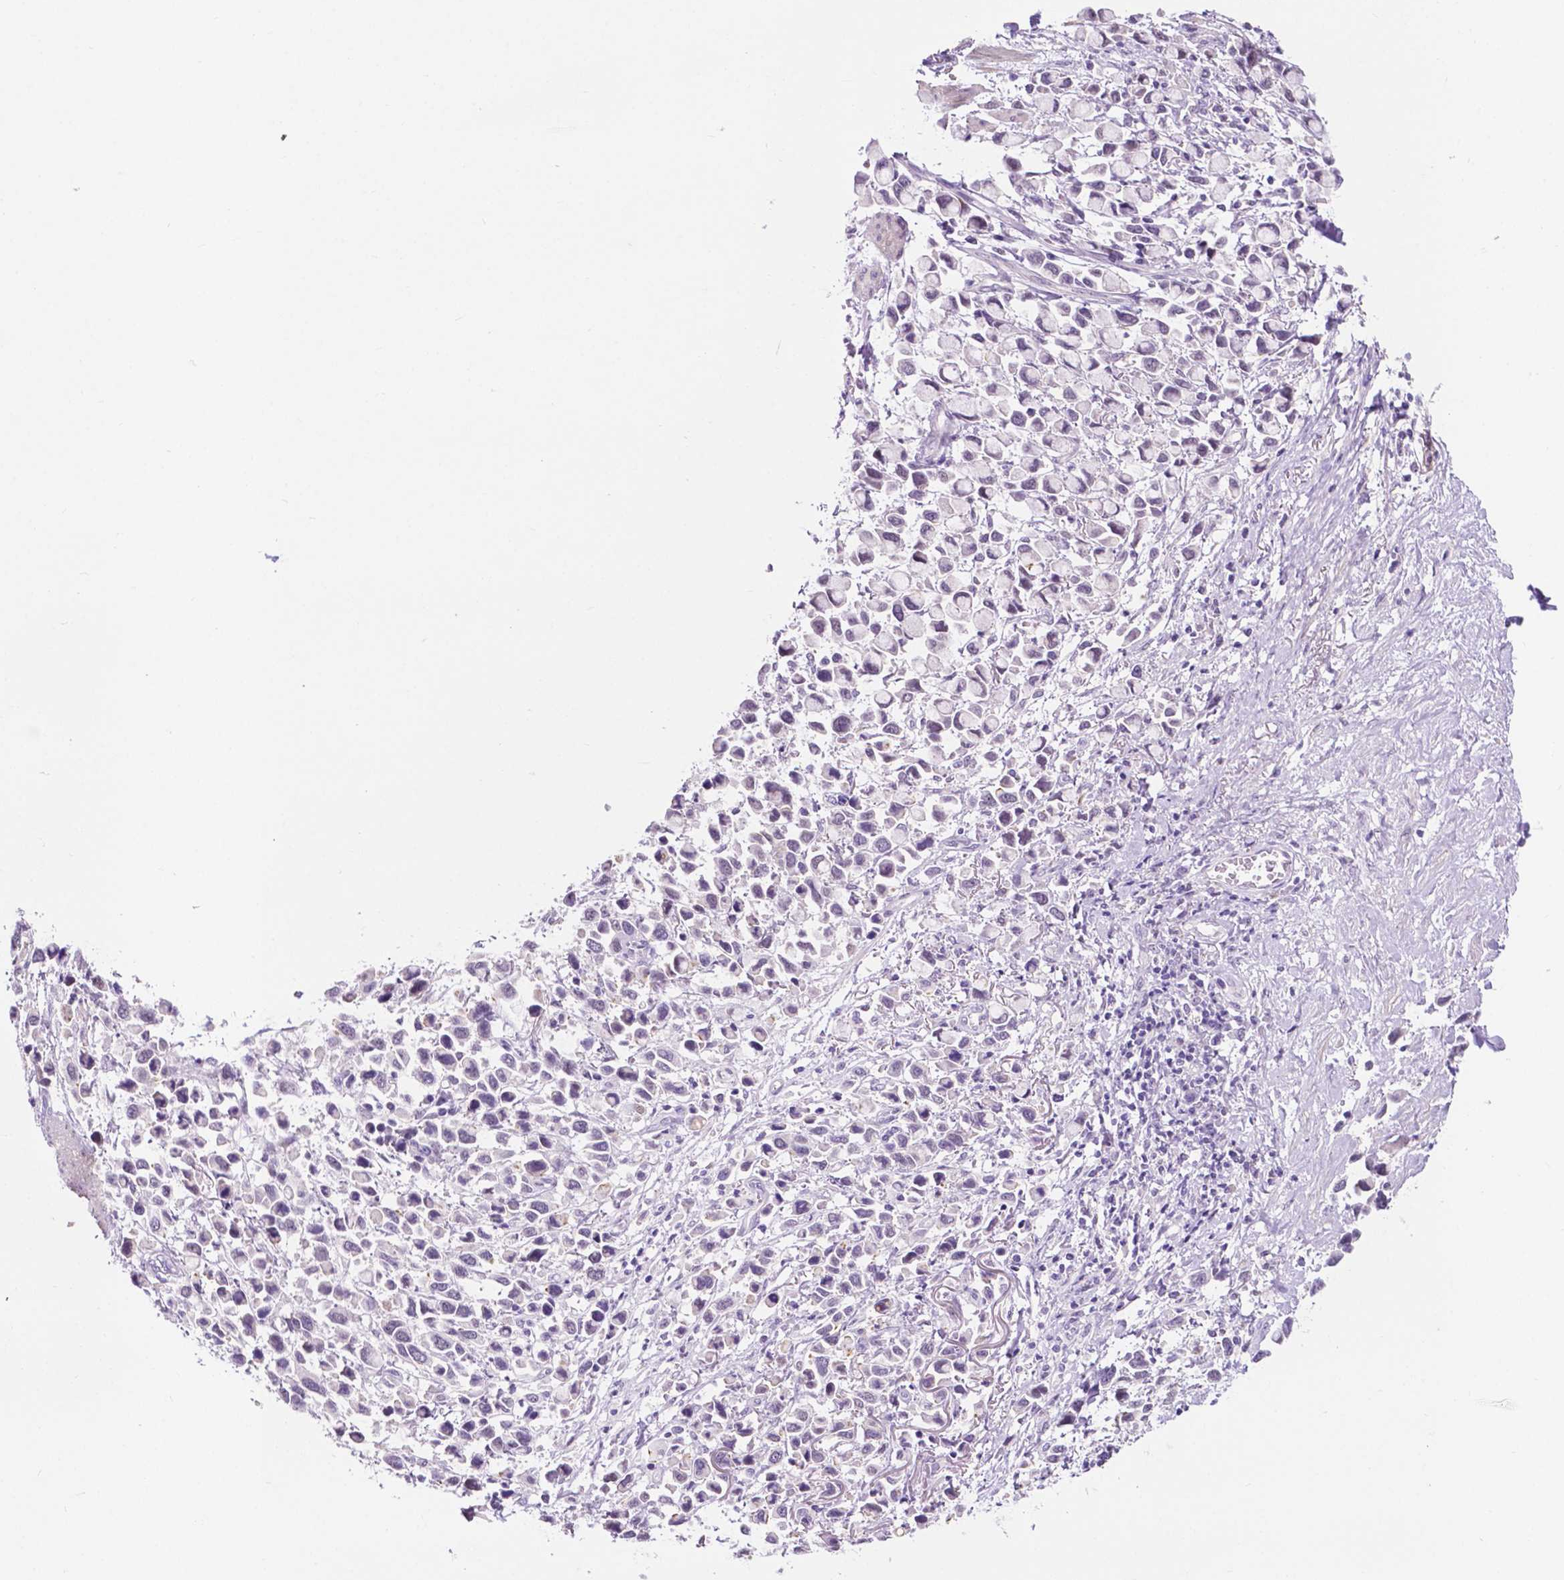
{"staining": {"intensity": "negative", "quantity": "none", "location": "none"}, "tissue": "stomach cancer", "cell_type": "Tumor cells", "image_type": "cancer", "snomed": [{"axis": "morphology", "description": "Adenocarcinoma, NOS"}, {"axis": "topography", "description": "Stomach"}], "caption": "Stomach adenocarcinoma was stained to show a protein in brown. There is no significant expression in tumor cells.", "gene": "ACY3", "patient": {"sex": "female", "age": 81}}